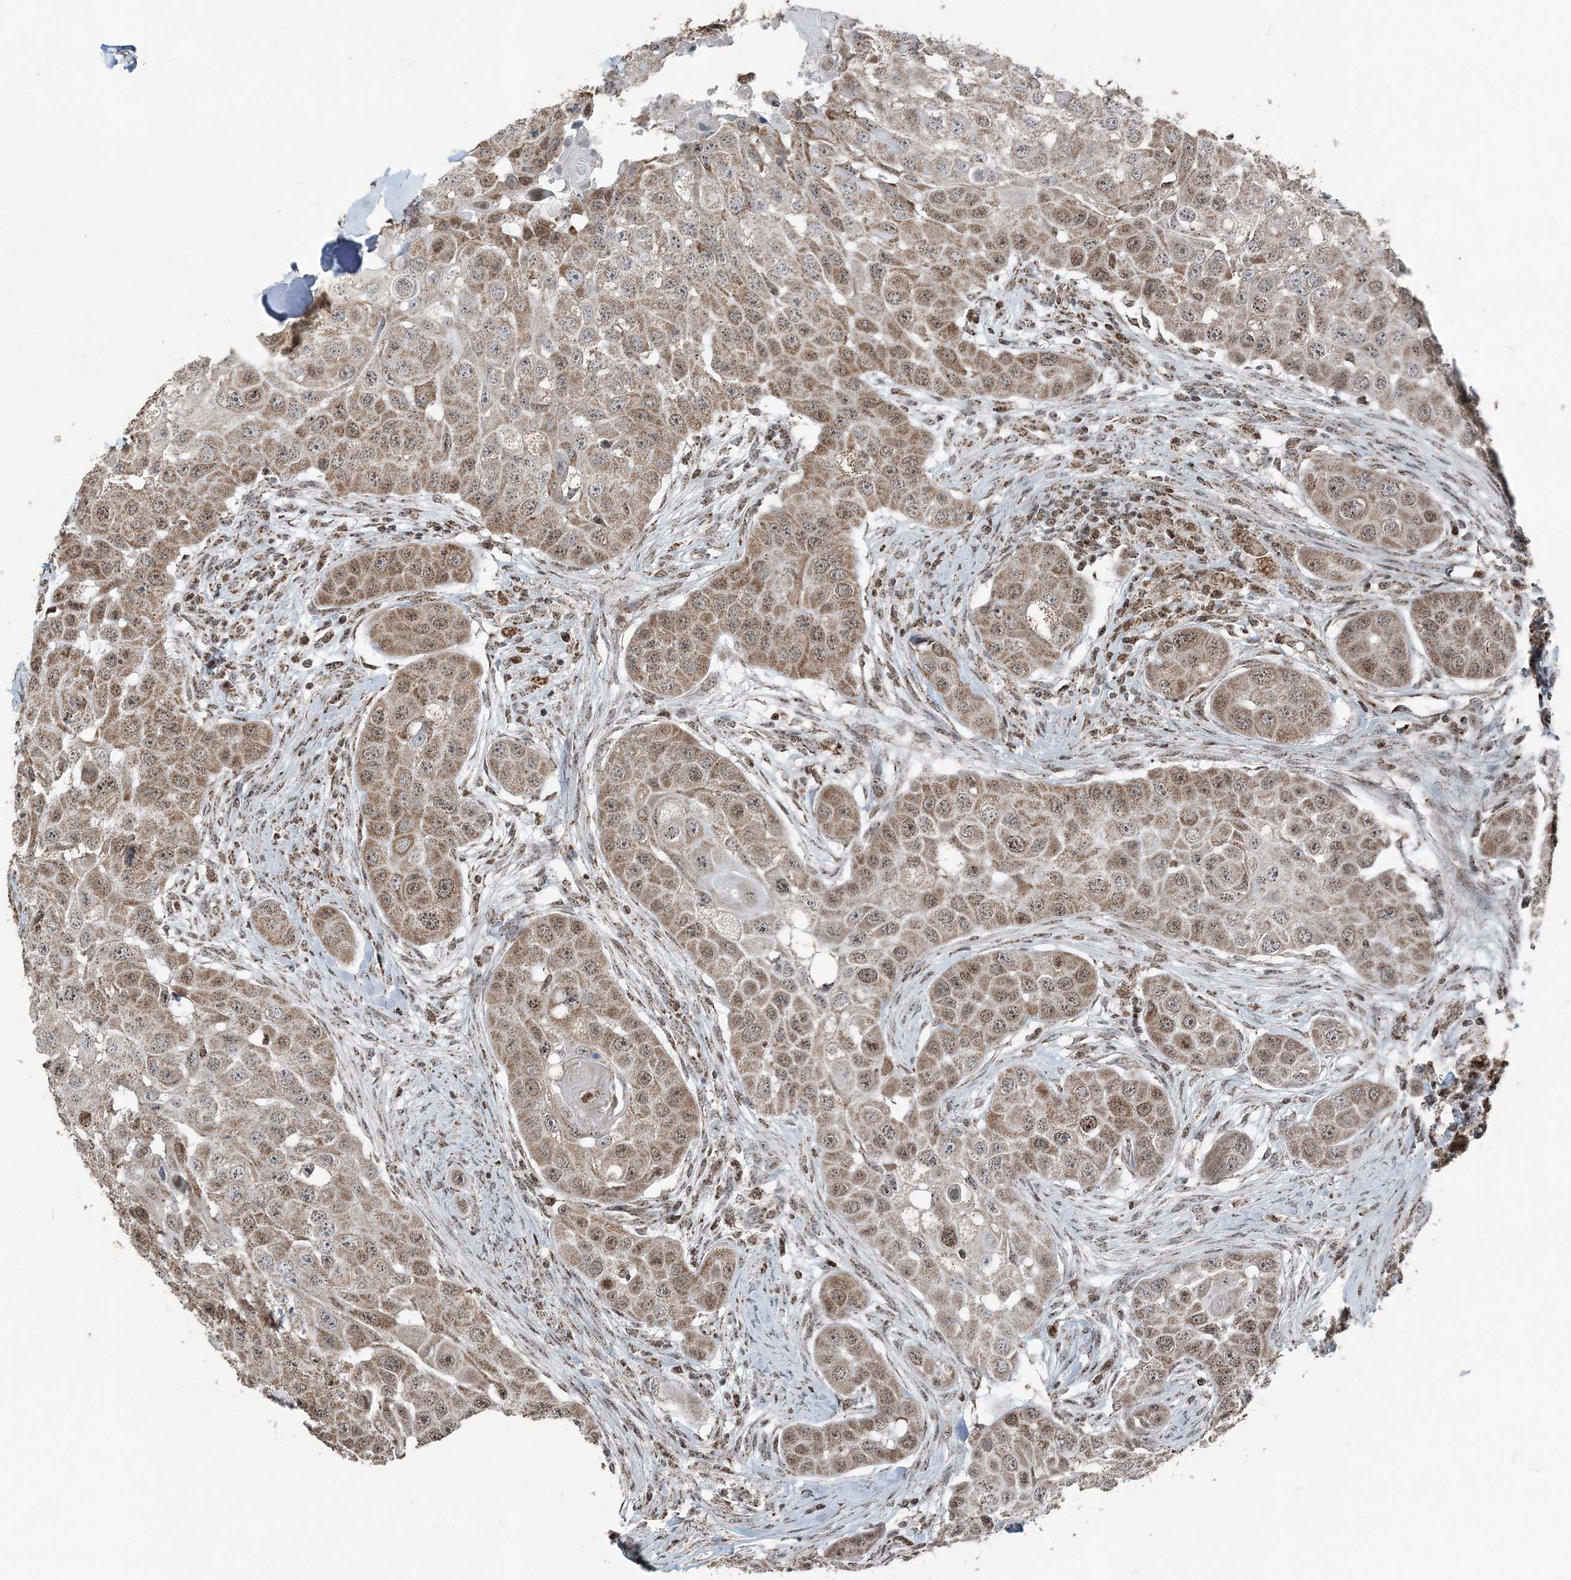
{"staining": {"intensity": "moderate", "quantity": ">75%", "location": "cytoplasmic/membranous,nuclear"}, "tissue": "head and neck cancer", "cell_type": "Tumor cells", "image_type": "cancer", "snomed": [{"axis": "morphology", "description": "Normal tissue, NOS"}, {"axis": "morphology", "description": "Squamous cell carcinoma, NOS"}, {"axis": "topography", "description": "Skeletal muscle"}, {"axis": "topography", "description": "Head-Neck"}], "caption": "Moderate cytoplasmic/membranous and nuclear expression for a protein is identified in approximately >75% of tumor cells of head and neck cancer using IHC.", "gene": "SUCLG1", "patient": {"sex": "male", "age": 51}}